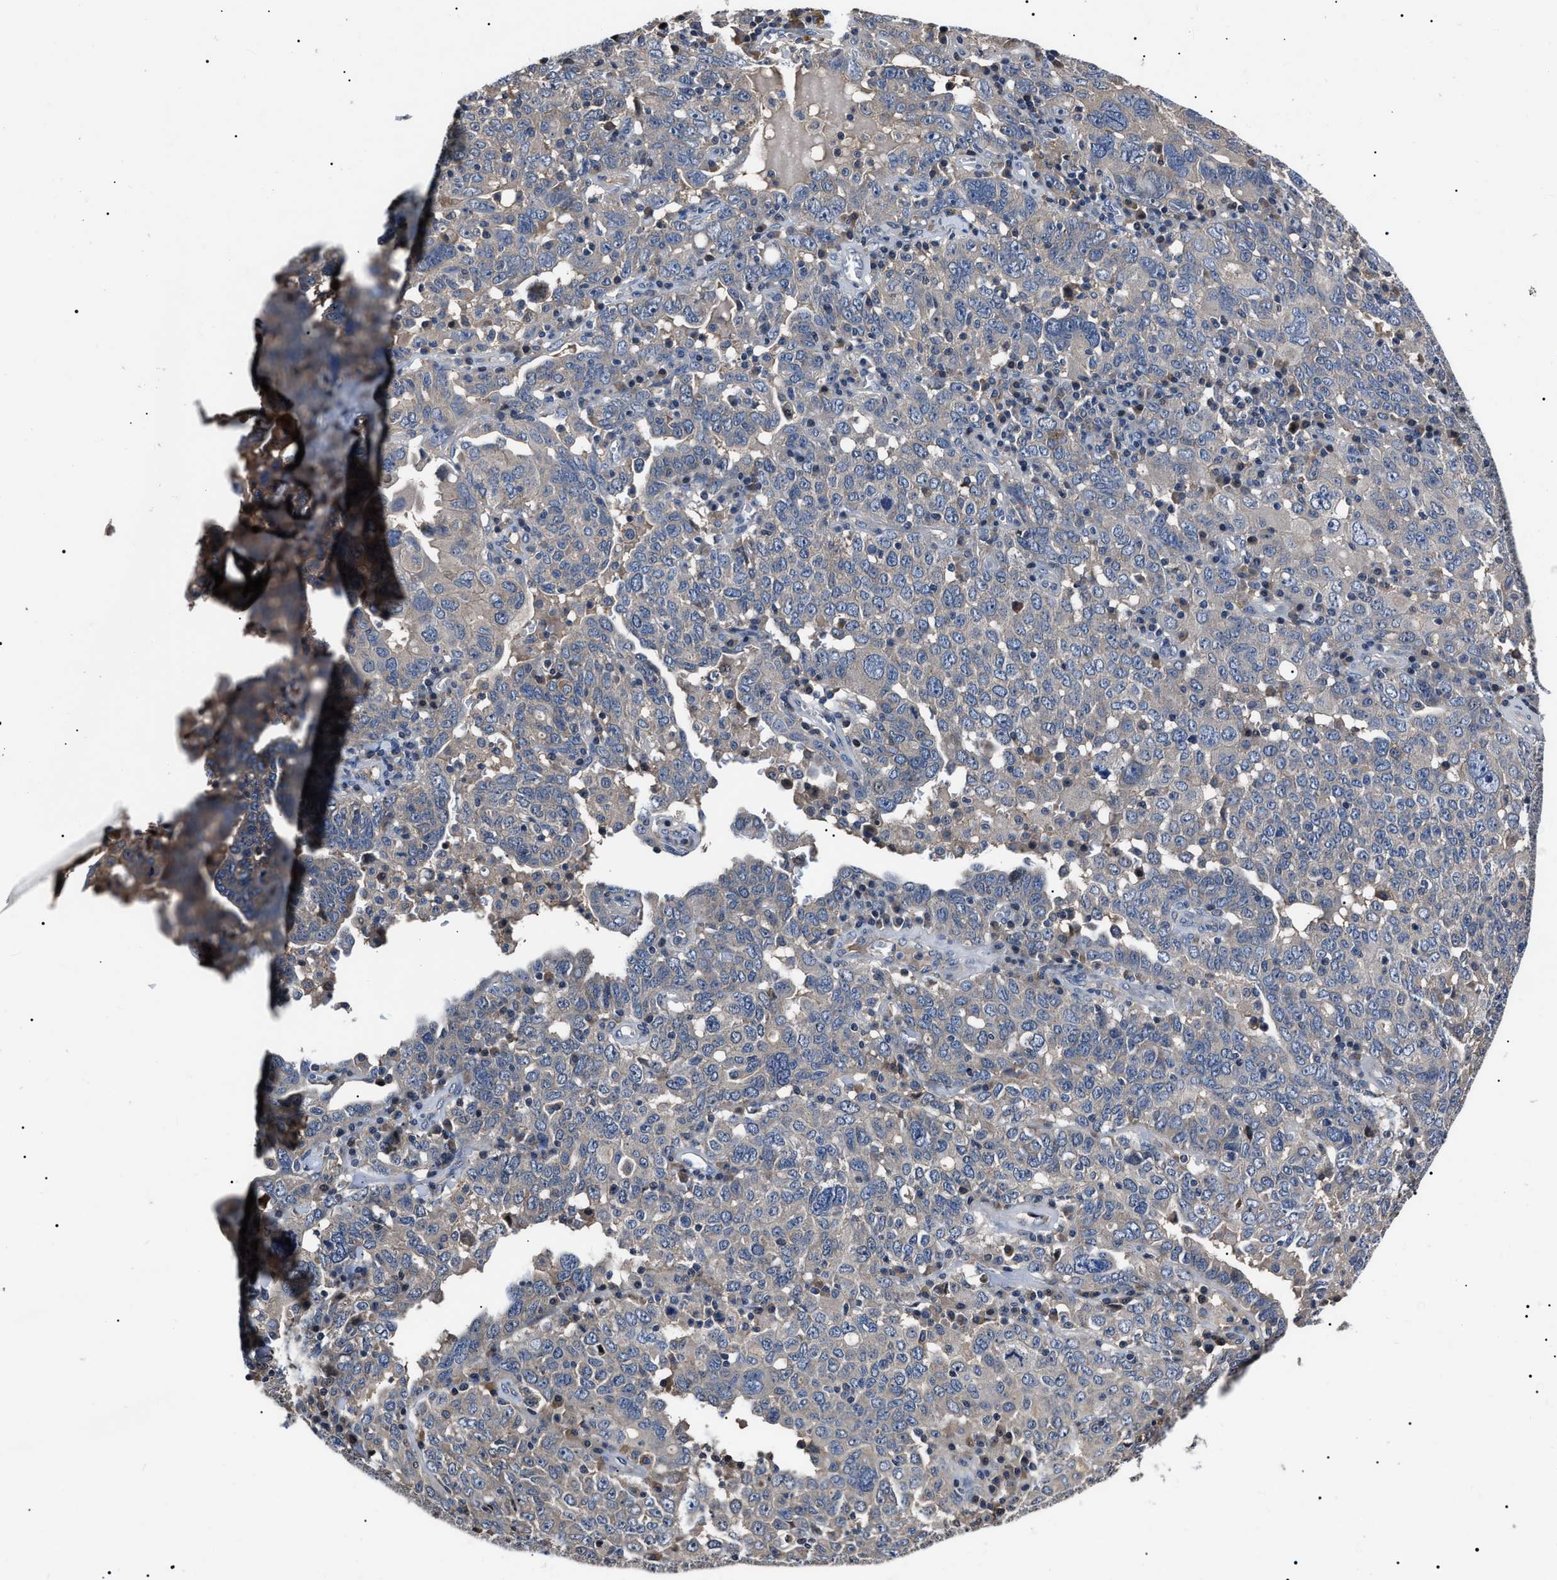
{"staining": {"intensity": "negative", "quantity": "none", "location": "none"}, "tissue": "ovarian cancer", "cell_type": "Tumor cells", "image_type": "cancer", "snomed": [{"axis": "morphology", "description": "Carcinoma, endometroid"}, {"axis": "topography", "description": "Ovary"}], "caption": "DAB (3,3'-diaminobenzidine) immunohistochemical staining of human ovarian endometroid carcinoma exhibits no significant staining in tumor cells. The staining is performed using DAB brown chromogen with nuclei counter-stained in using hematoxylin.", "gene": "IFT81", "patient": {"sex": "female", "age": 62}}